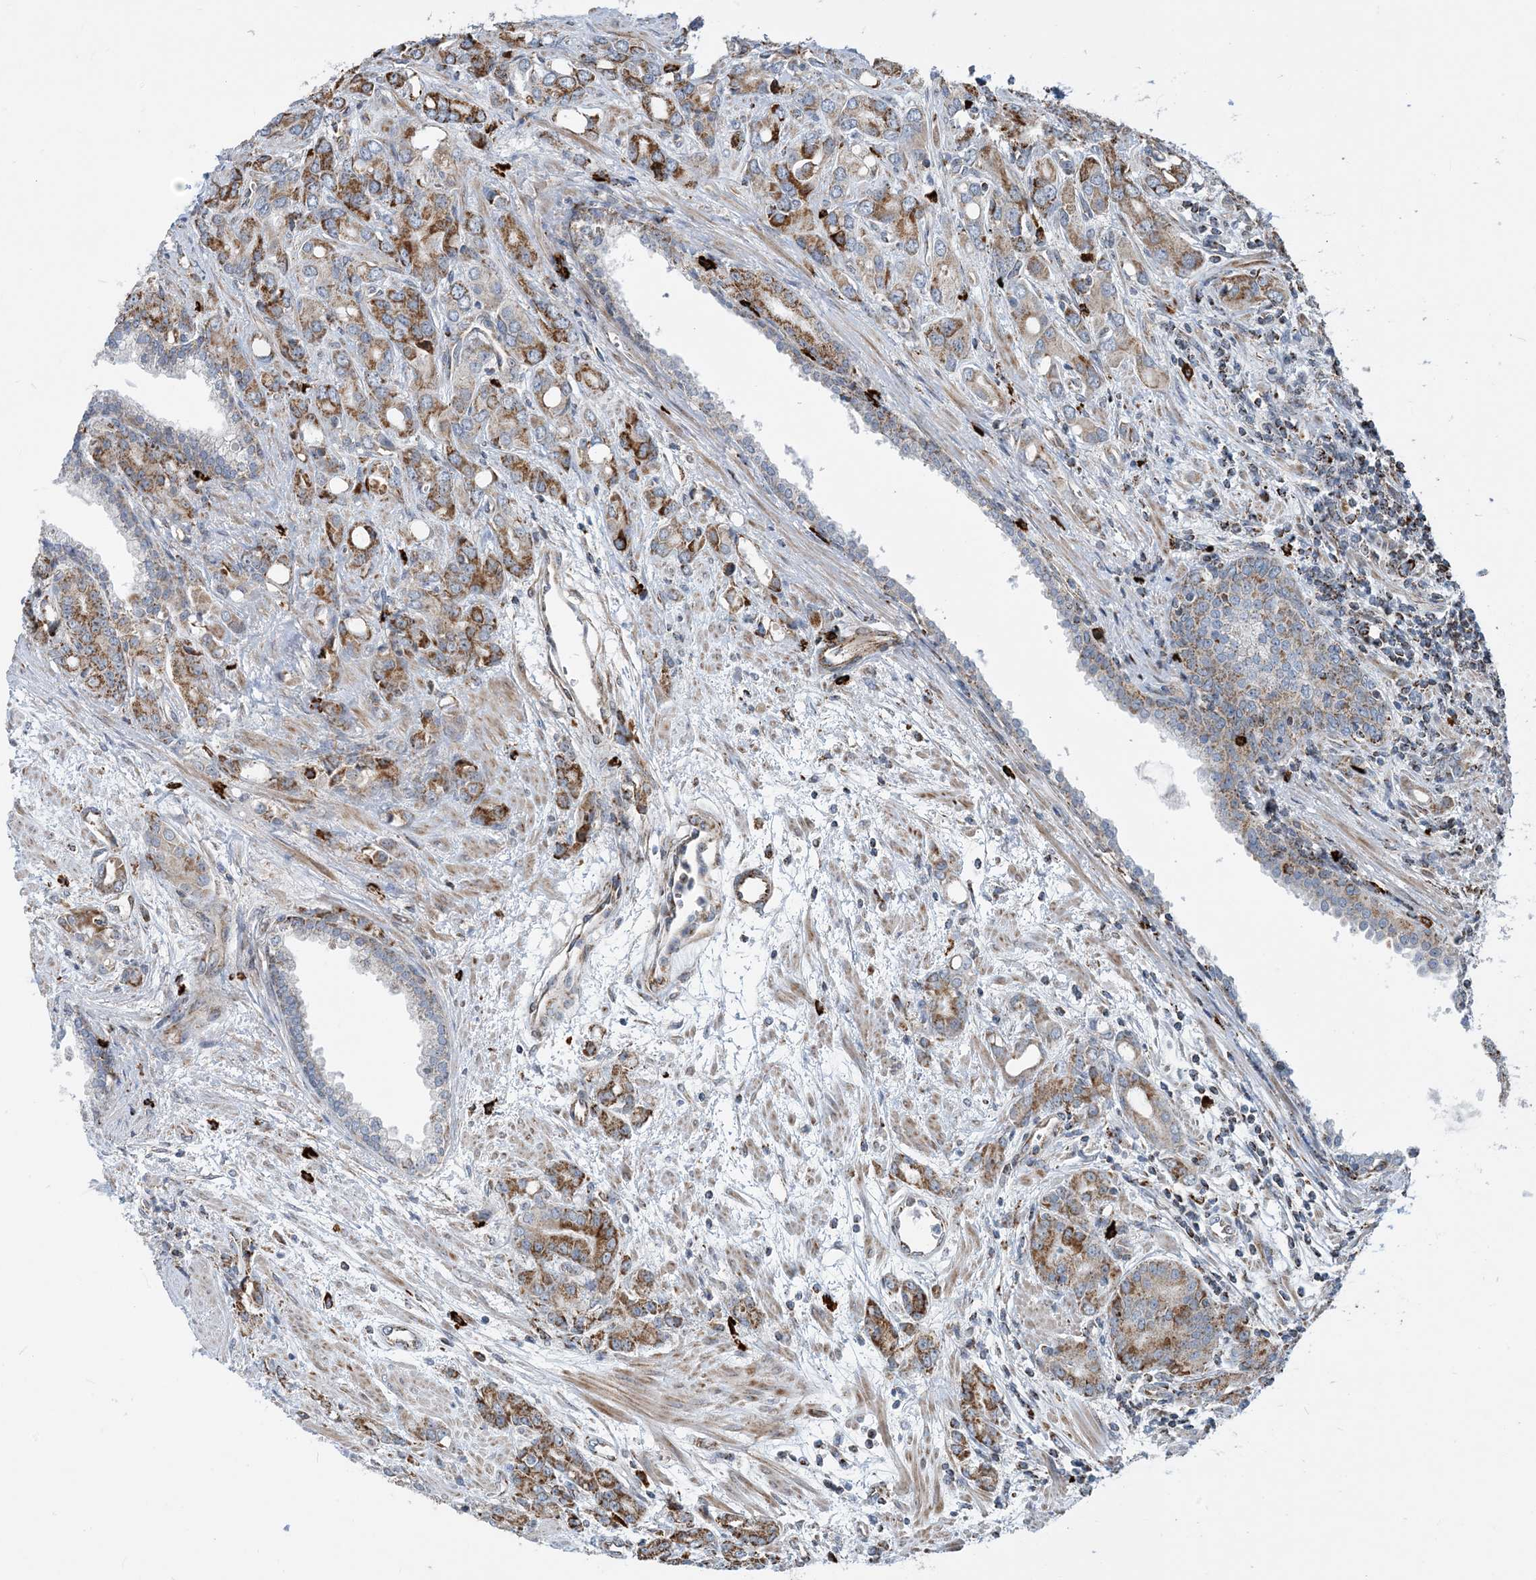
{"staining": {"intensity": "moderate", "quantity": ">75%", "location": "cytoplasmic/membranous"}, "tissue": "prostate cancer", "cell_type": "Tumor cells", "image_type": "cancer", "snomed": [{"axis": "morphology", "description": "Adenocarcinoma, High grade"}, {"axis": "topography", "description": "Prostate"}], "caption": "Prostate cancer stained for a protein exhibits moderate cytoplasmic/membranous positivity in tumor cells. Using DAB (3,3'-diaminobenzidine) (brown) and hematoxylin (blue) stains, captured at high magnification using brightfield microscopy.", "gene": "PCDHGA1", "patient": {"sex": "male", "age": 62}}